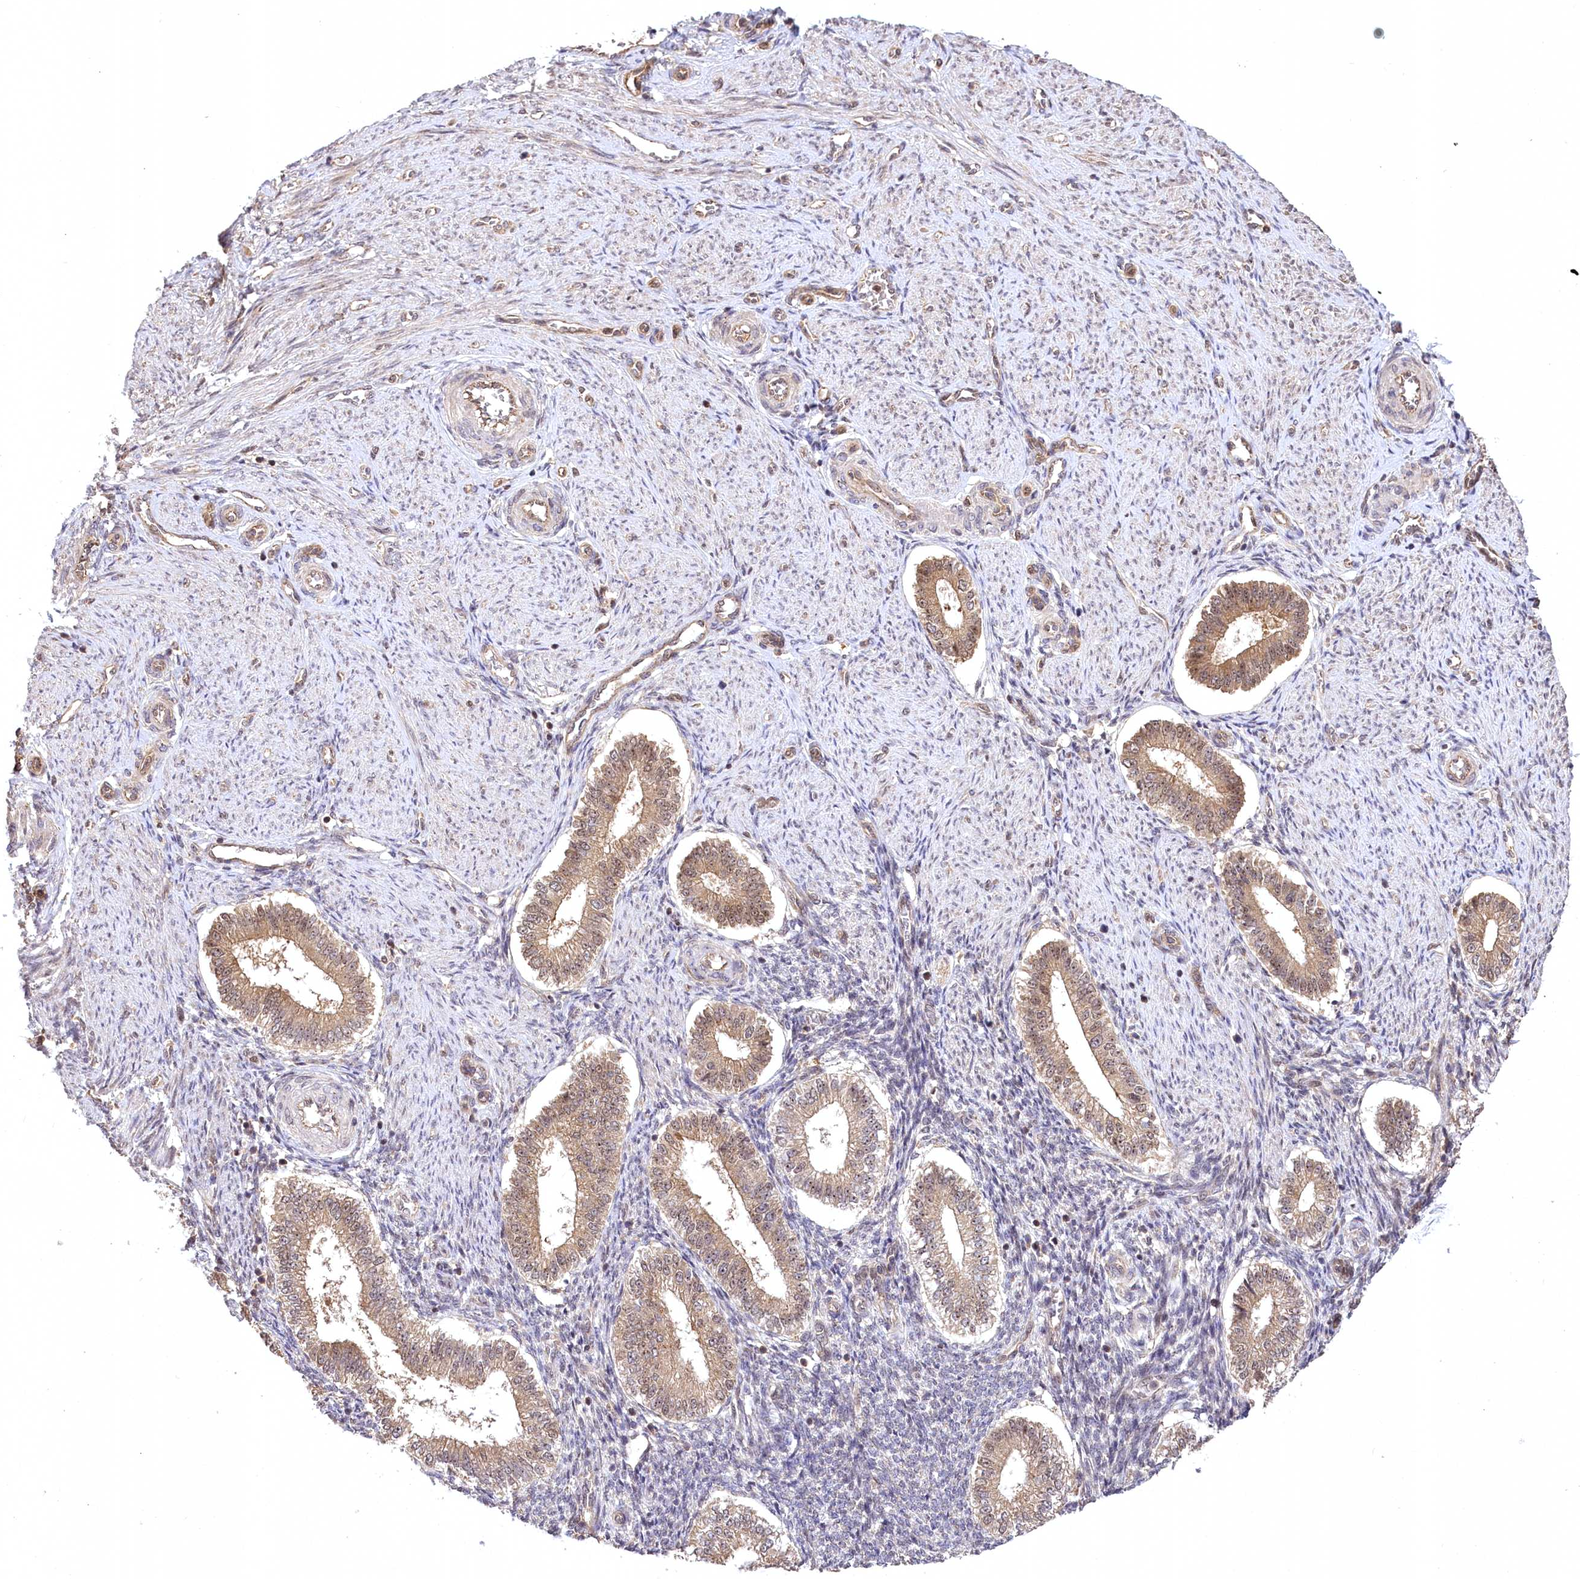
{"staining": {"intensity": "negative", "quantity": "none", "location": "none"}, "tissue": "endometrium", "cell_type": "Cells in endometrial stroma", "image_type": "normal", "snomed": [{"axis": "morphology", "description": "Normal tissue, NOS"}, {"axis": "topography", "description": "Endometrium"}], "caption": "Cells in endometrial stroma show no significant protein positivity in normal endometrium. The staining is performed using DAB (3,3'-diaminobenzidine) brown chromogen with nuclei counter-stained in using hematoxylin.", "gene": "SERGEF", "patient": {"sex": "female", "age": 25}}